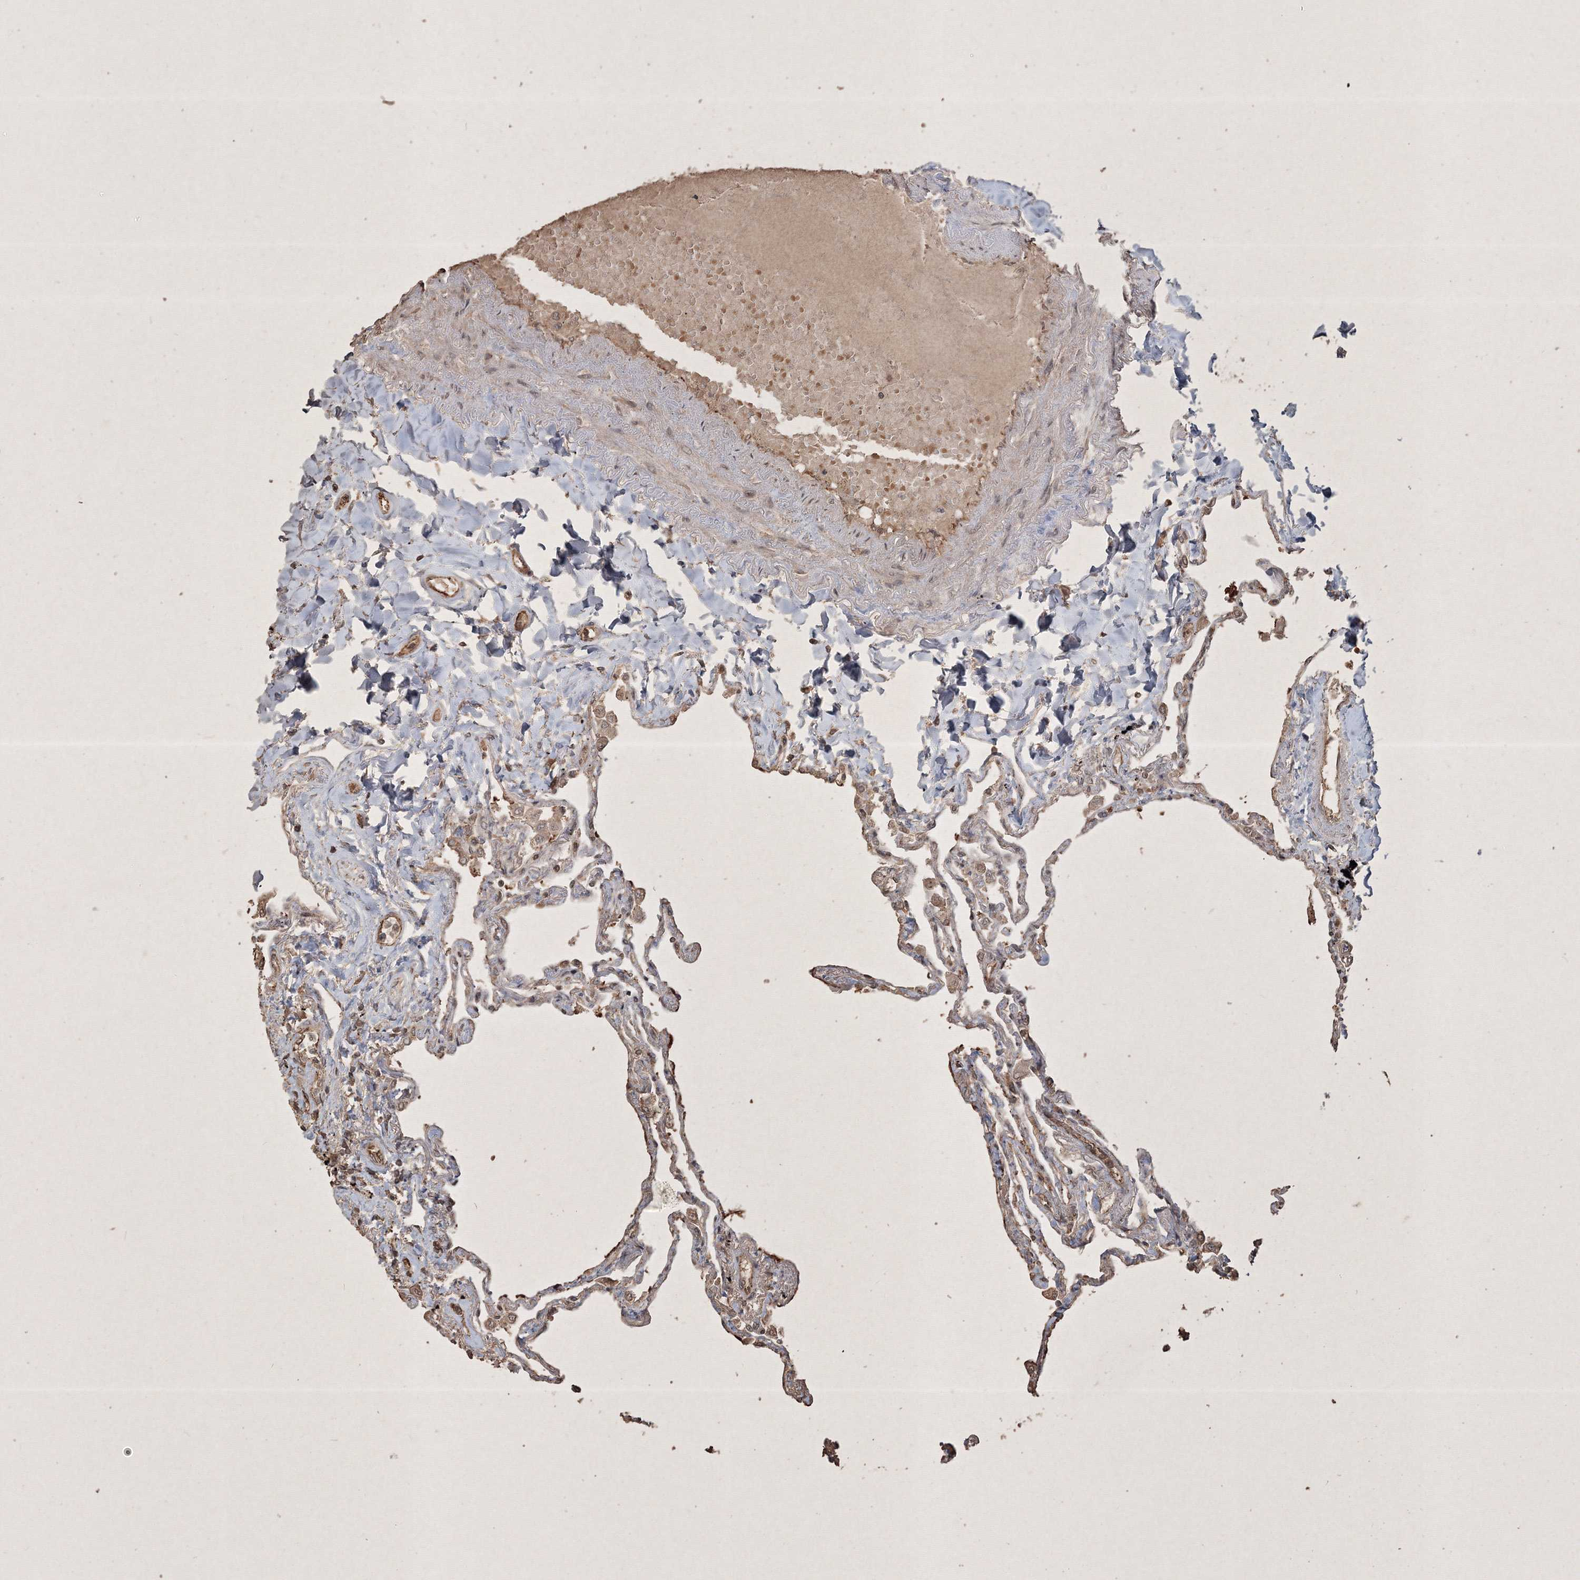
{"staining": {"intensity": "moderate", "quantity": ">75%", "location": "cytoplasmic/membranous,nuclear"}, "tissue": "lung", "cell_type": "Alveolar cells", "image_type": "normal", "snomed": [{"axis": "morphology", "description": "Normal tissue, NOS"}, {"axis": "topography", "description": "Lung"}], "caption": "Alveolar cells demonstrate moderate cytoplasmic/membranous,nuclear staining in about >75% of cells in benign lung.", "gene": "PELI3", "patient": {"sex": "female", "age": 67}}